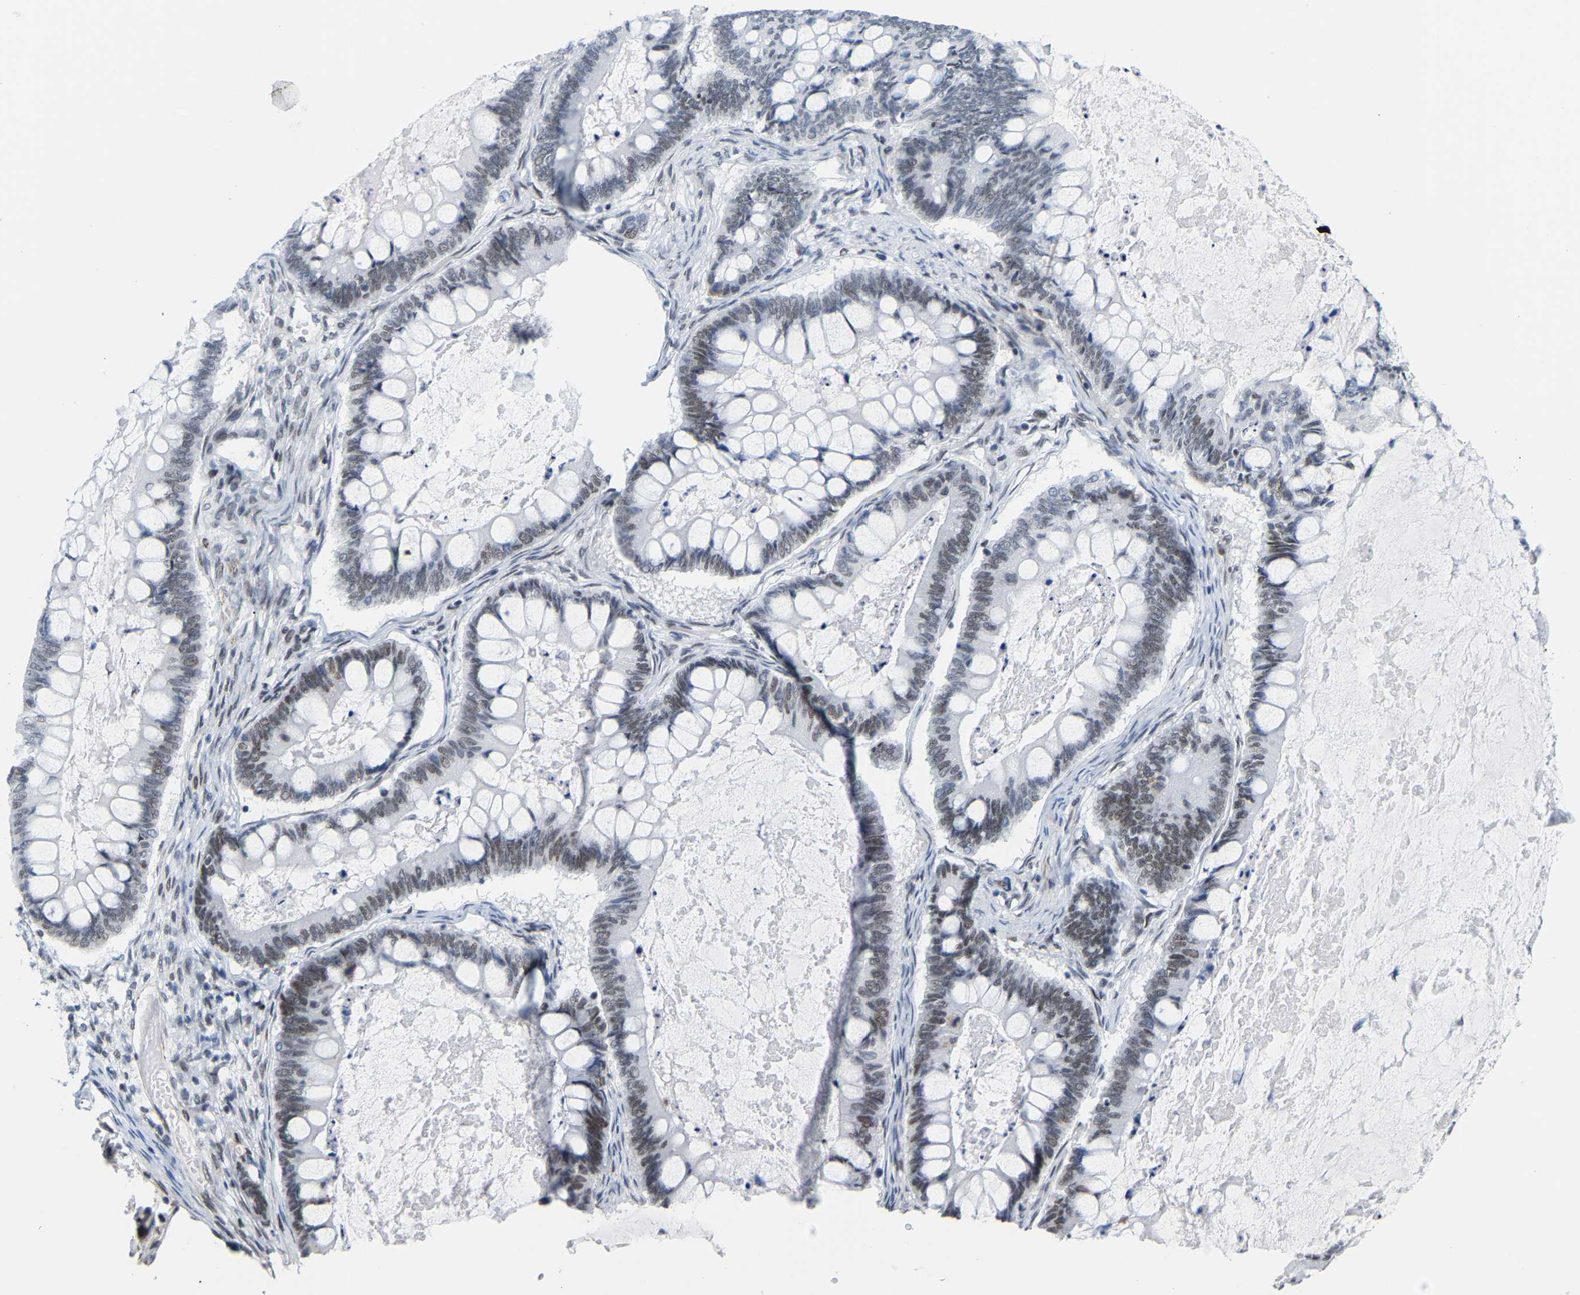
{"staining": {"intensity": "weak", "quantity": "25%-75%", "location": "nuclear"}, "tissue": "ovarian cancer", "cell_type": "Tumor cells", "image_type": "cancer", "snomed": [{"axis": "morphology", "description": "Cystadenocarcinoma, mucinous, NOS"}, {"axis": "topography", "description": "Ovary"}], "caption": "Immunohistochemistry micrograph of neoplastic tissue: ovarian mucinous cystadenocarcinoma stained using immunohistochemistry displays low levels of weak protein expression localized specifically in the nuclear of tumor cells, appearing as a nuclear brown color.", "gene": "FAM180A", "patient": {"sex": "female", "age": 61}}